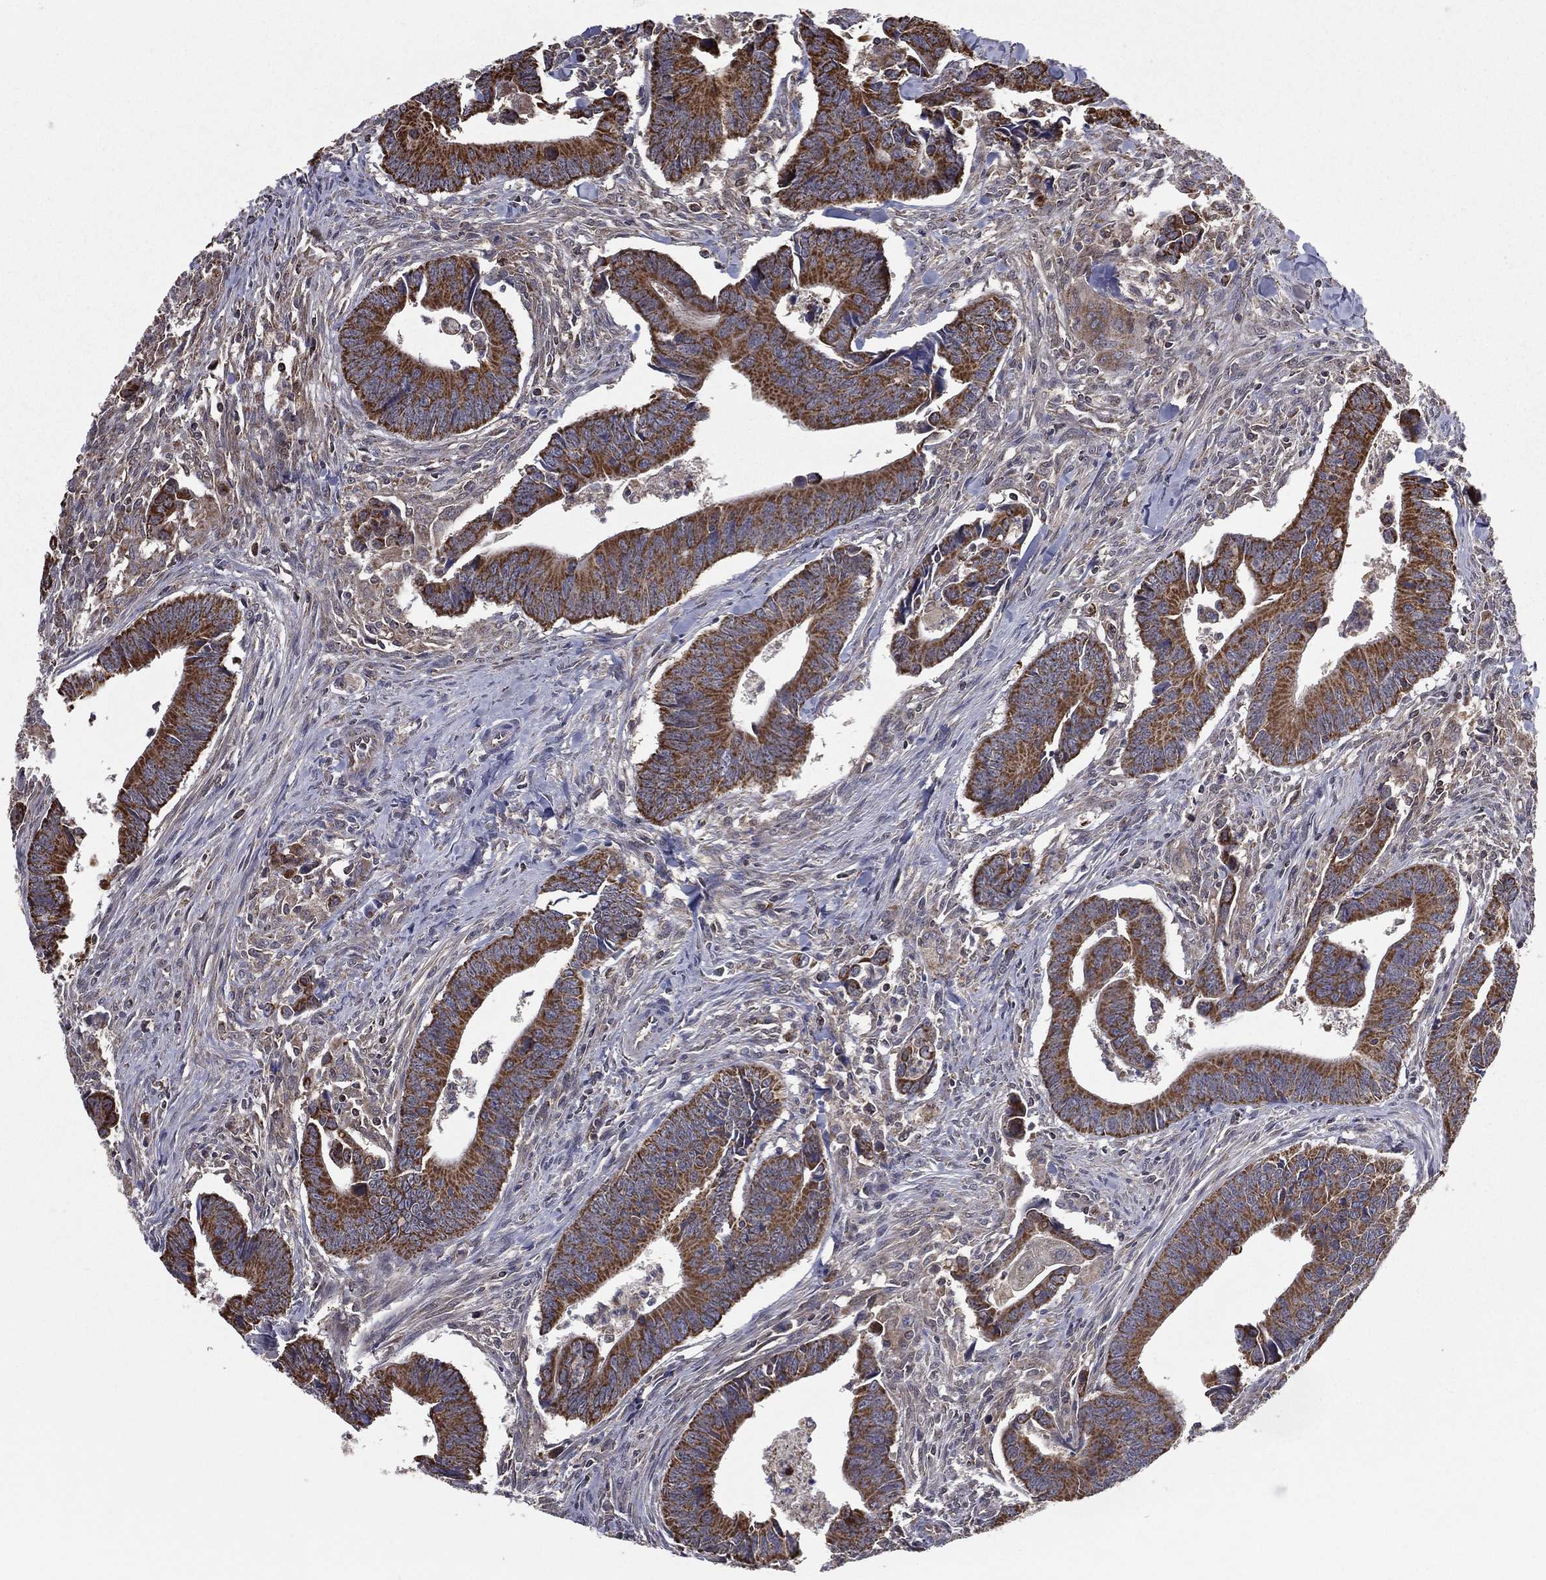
{"staining": {"intensity": "strong", "quantity": "25%-75%", "location": "cytoplasmic/membranous"}, "tissue": "colorectal cancer", "cell_type": "Tumor cells", "image_type": "cancer", "snomed": [{"axis": "morphology", "description": "Adenocarcinoma, NOS"}, {"axis": "topography", "description": "Rectum"}], "caption": "A high amount of strong cytoplasmic/membranous expression is identified in approximately 25%-75% of tumor cells in adenocarcinoma (colorectal) tissue. (Brightfield microscopy of DAB IHC at high magnification).", "gene": "RIGI", "patient": {"sex": "male", "age": 67}}